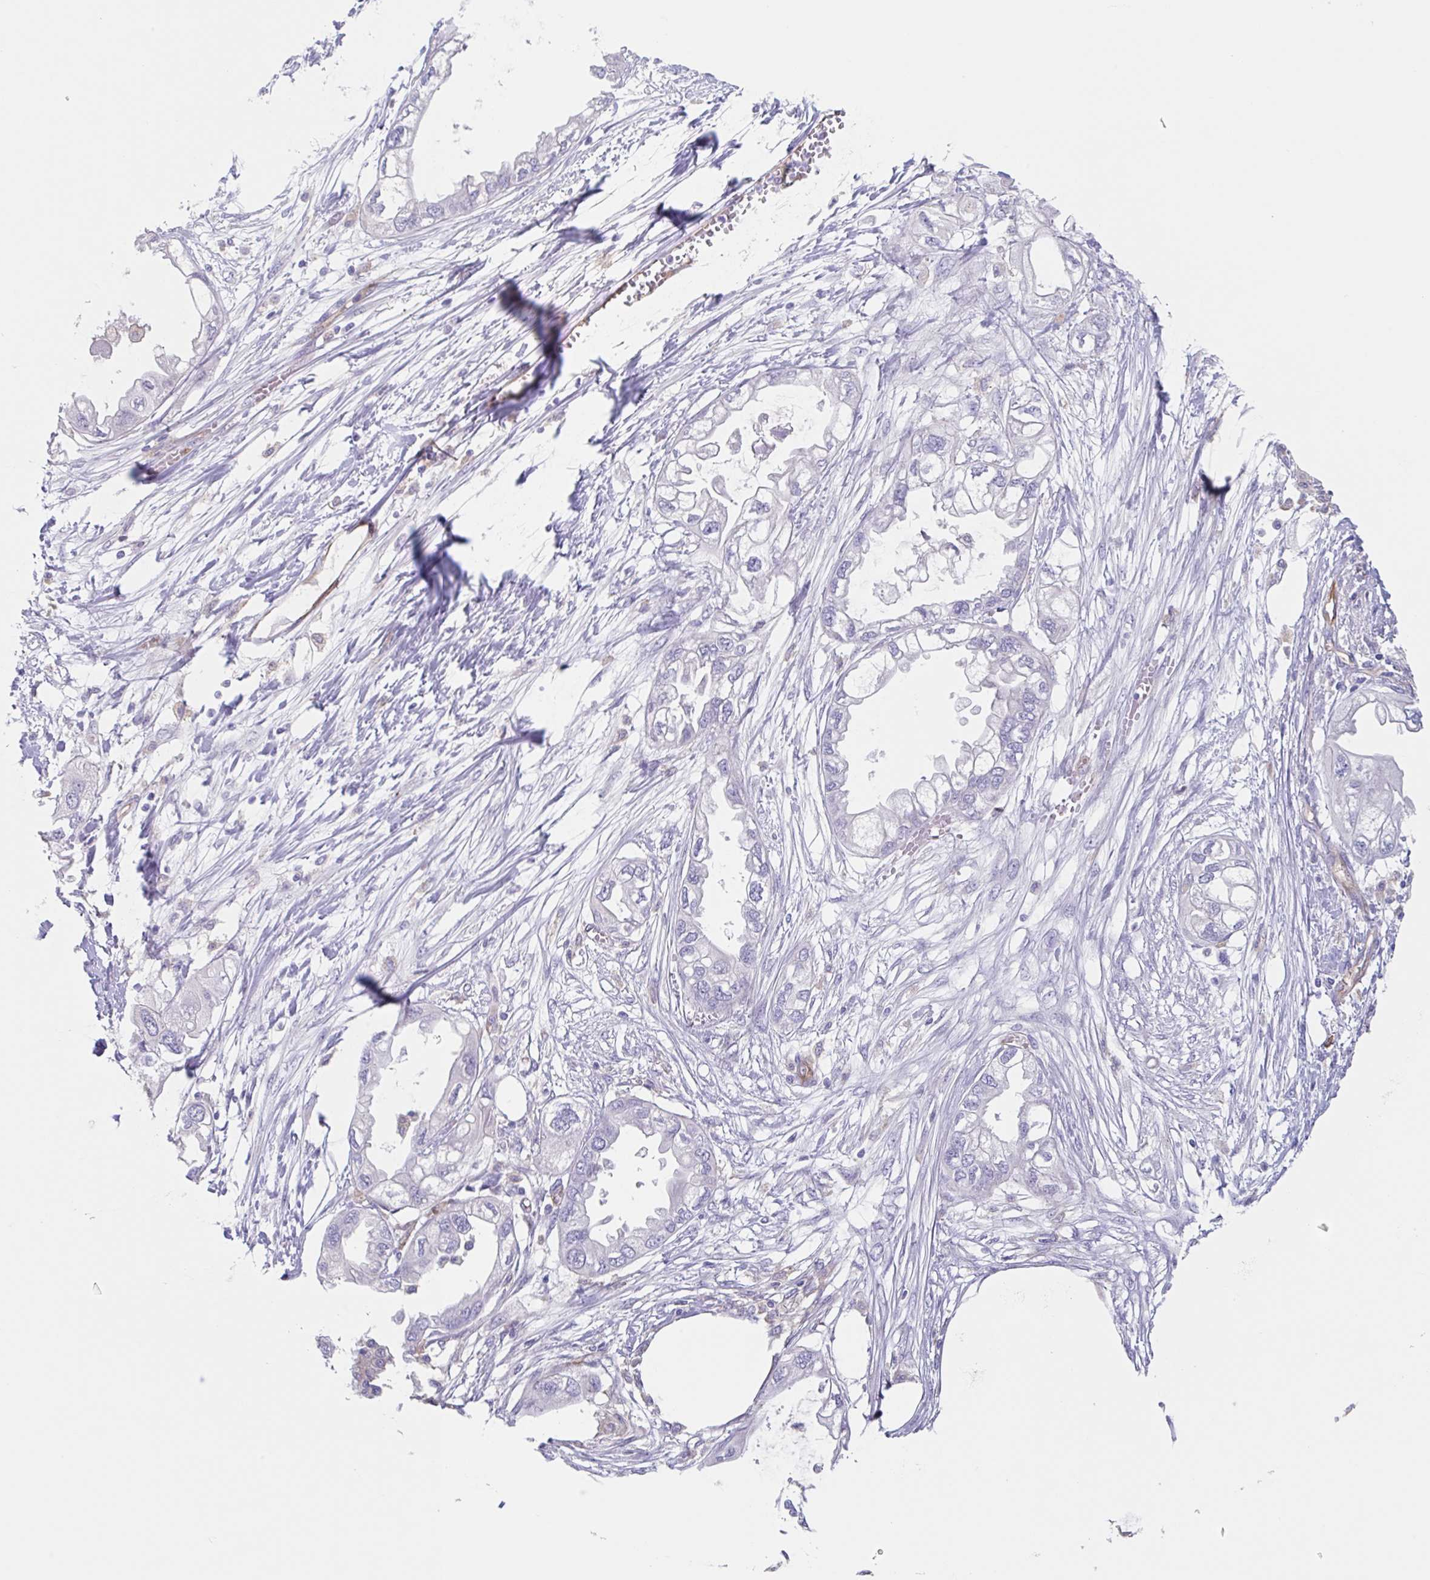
{"staining": {"intensity": "negative", "quantity": "none", "location": "none"}, "tissue": "endometrial cancer", "cell_type": "Tumor cells", "image_type": "cancer", "snomed": [{"axis": "morphology", "description": "Adenocarcinoma, NOS"}, {"axis": "morphology", "description": "Adenocarcinoma, metastatic, NOS"}, {"axis": "topography", "description": "Adipose tissue"}, {"axis": "topography", "description": "Endometrium"}], "caption": "The micrograph exhibits no significant expression in tumor cells of metastatic adenocarcinoma (endometrial).", "gene": "EHD4", "patient": {"sex": "female", "age": 67}}